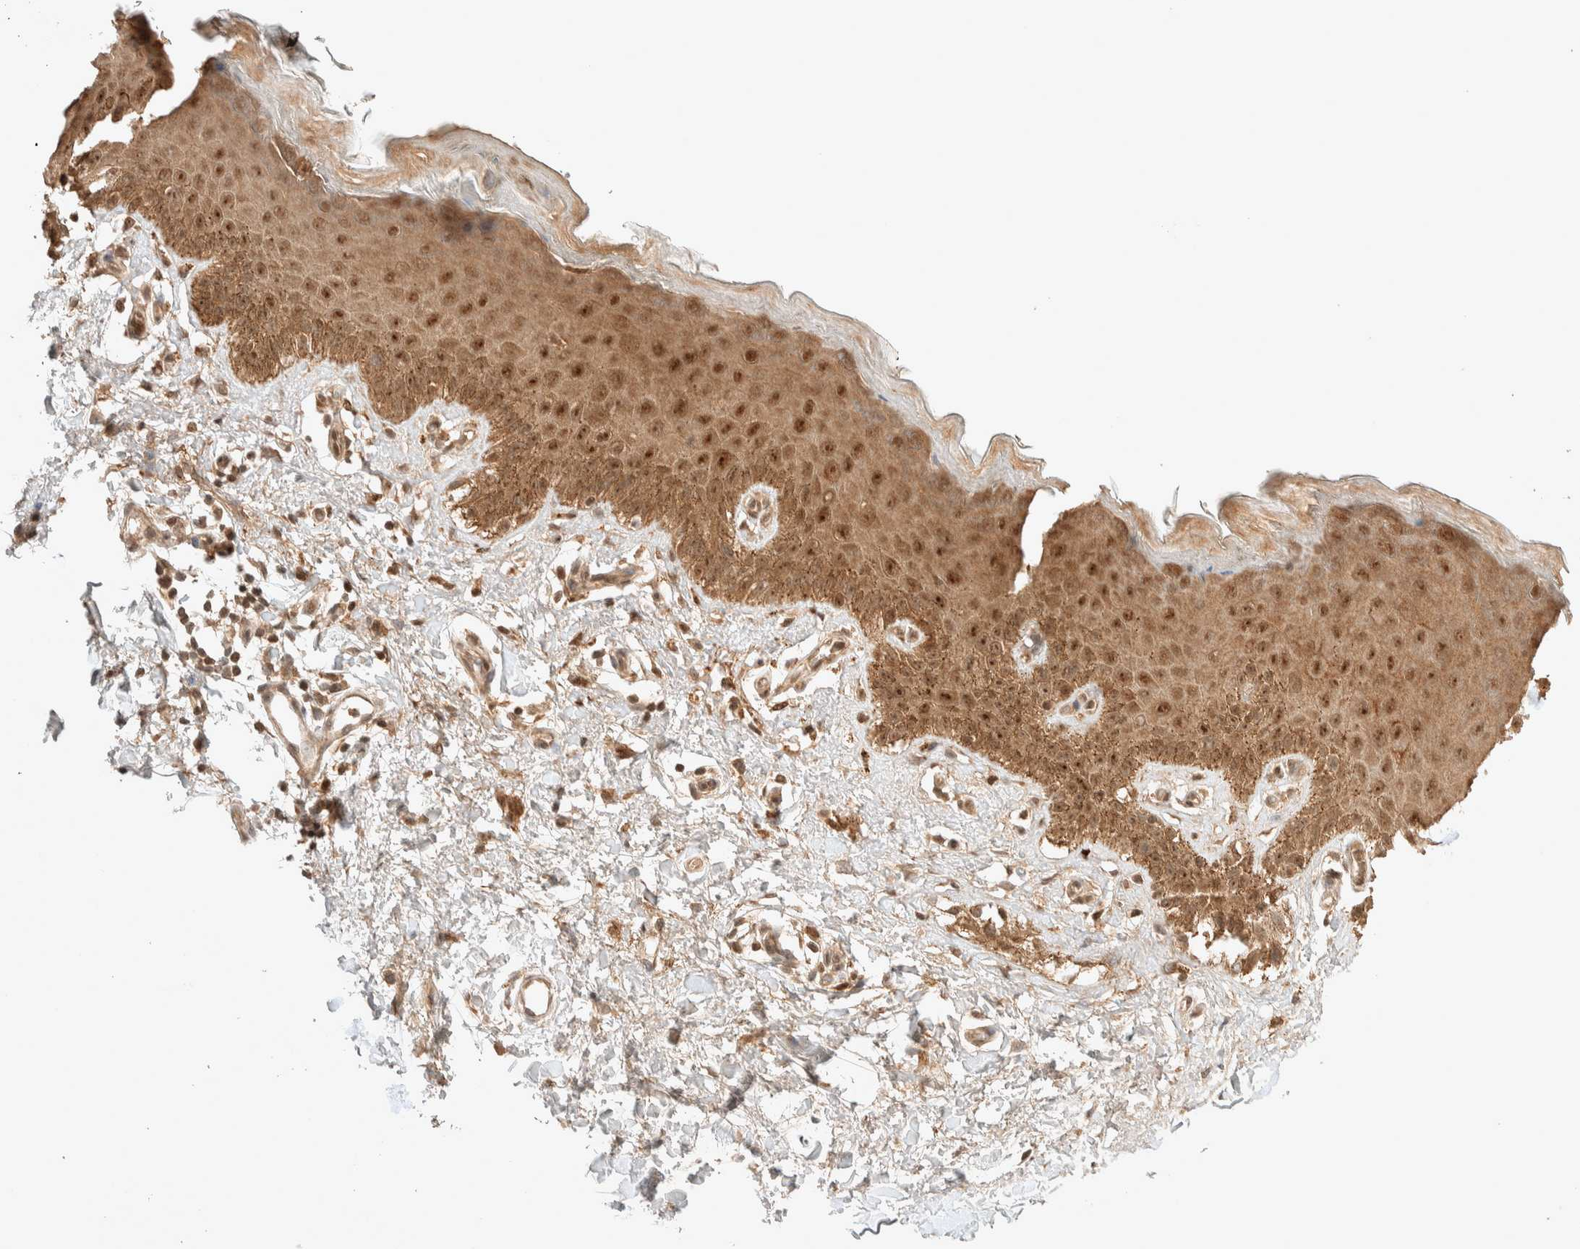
{"staining": {"intensity": "moderate", "quantity": ">75%", "location": "cytoplasmic/membranous,nuclear"}, "tissue": "skin", "cell_type": "Epidermal cells", "image_type": "normal", "snomed": [{"axis": "morphology", "description": "Normal tissue, NOS"}, {"axis": "topography", "description": "Anal"}], "caption": "Human skin stained with a brown dye demonstrates moderate cytoplasmic/membranous,nuclear positive positivity in about >75% of epidermal cells.", "gene": "THRA", "patient": {"sex": "male", "age": 44}}